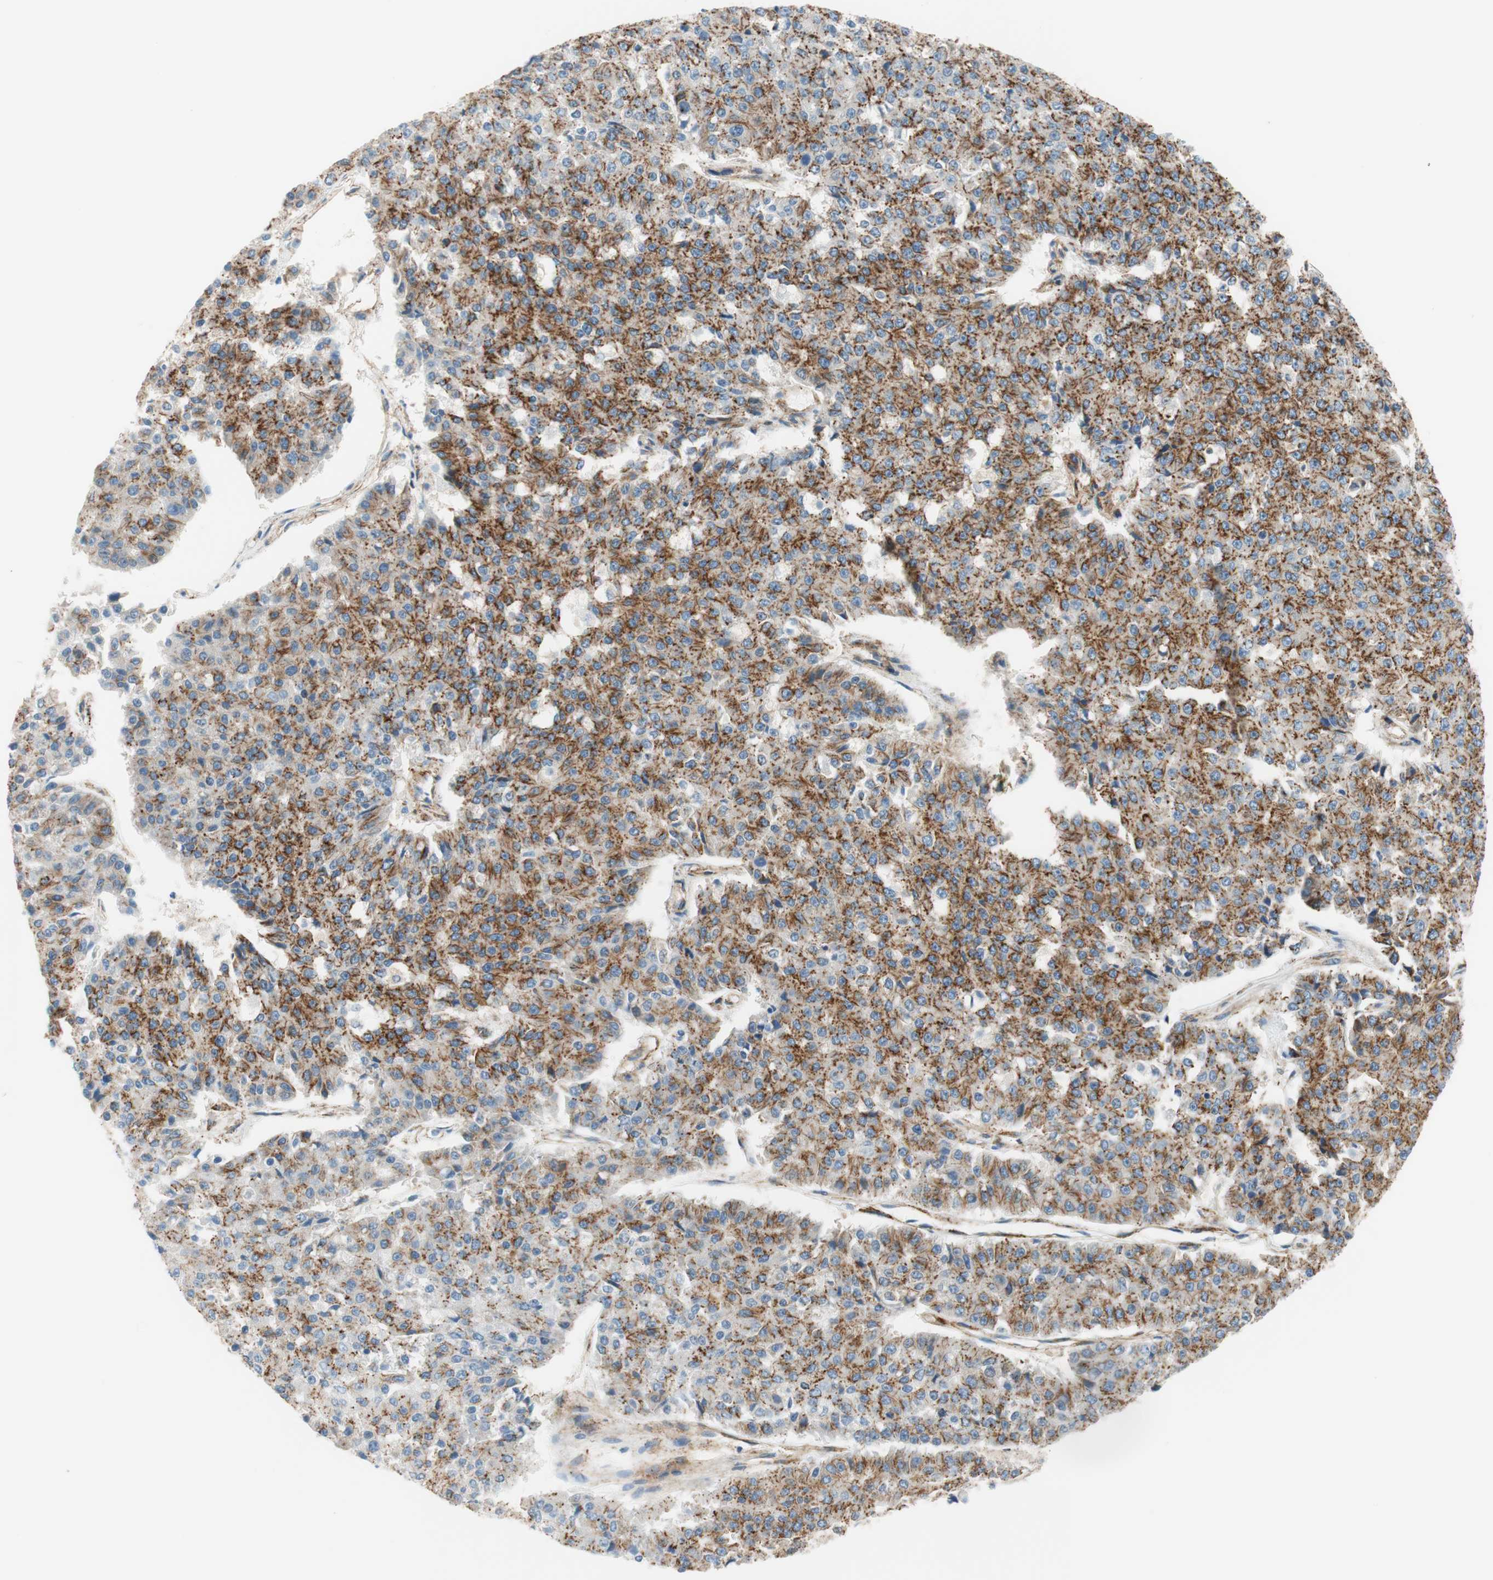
{"staining": {"intensity": "strong", "quantity": "25%-75%", "location": "cytoplasmic/membranous"}, "tissue": "pancreatic cancer", "cell_type": "Tumor cells", "image_type": "cancer", "snomed": [{"axis": "morphology", "description": "Adenocarcinoma, NOS"}, {"axis": "topography", "description": "Pancreas"}], "caption": "Immunohistochemical staining of pancreatic cancer (adenocarcinoma) exhibits high levels of strong cytoplasmic/membranous protein positivity in approximately 25%-75% of tumor cells.", "gene": "VPS26A", "patient": {"sex": "male", "age": 50}}